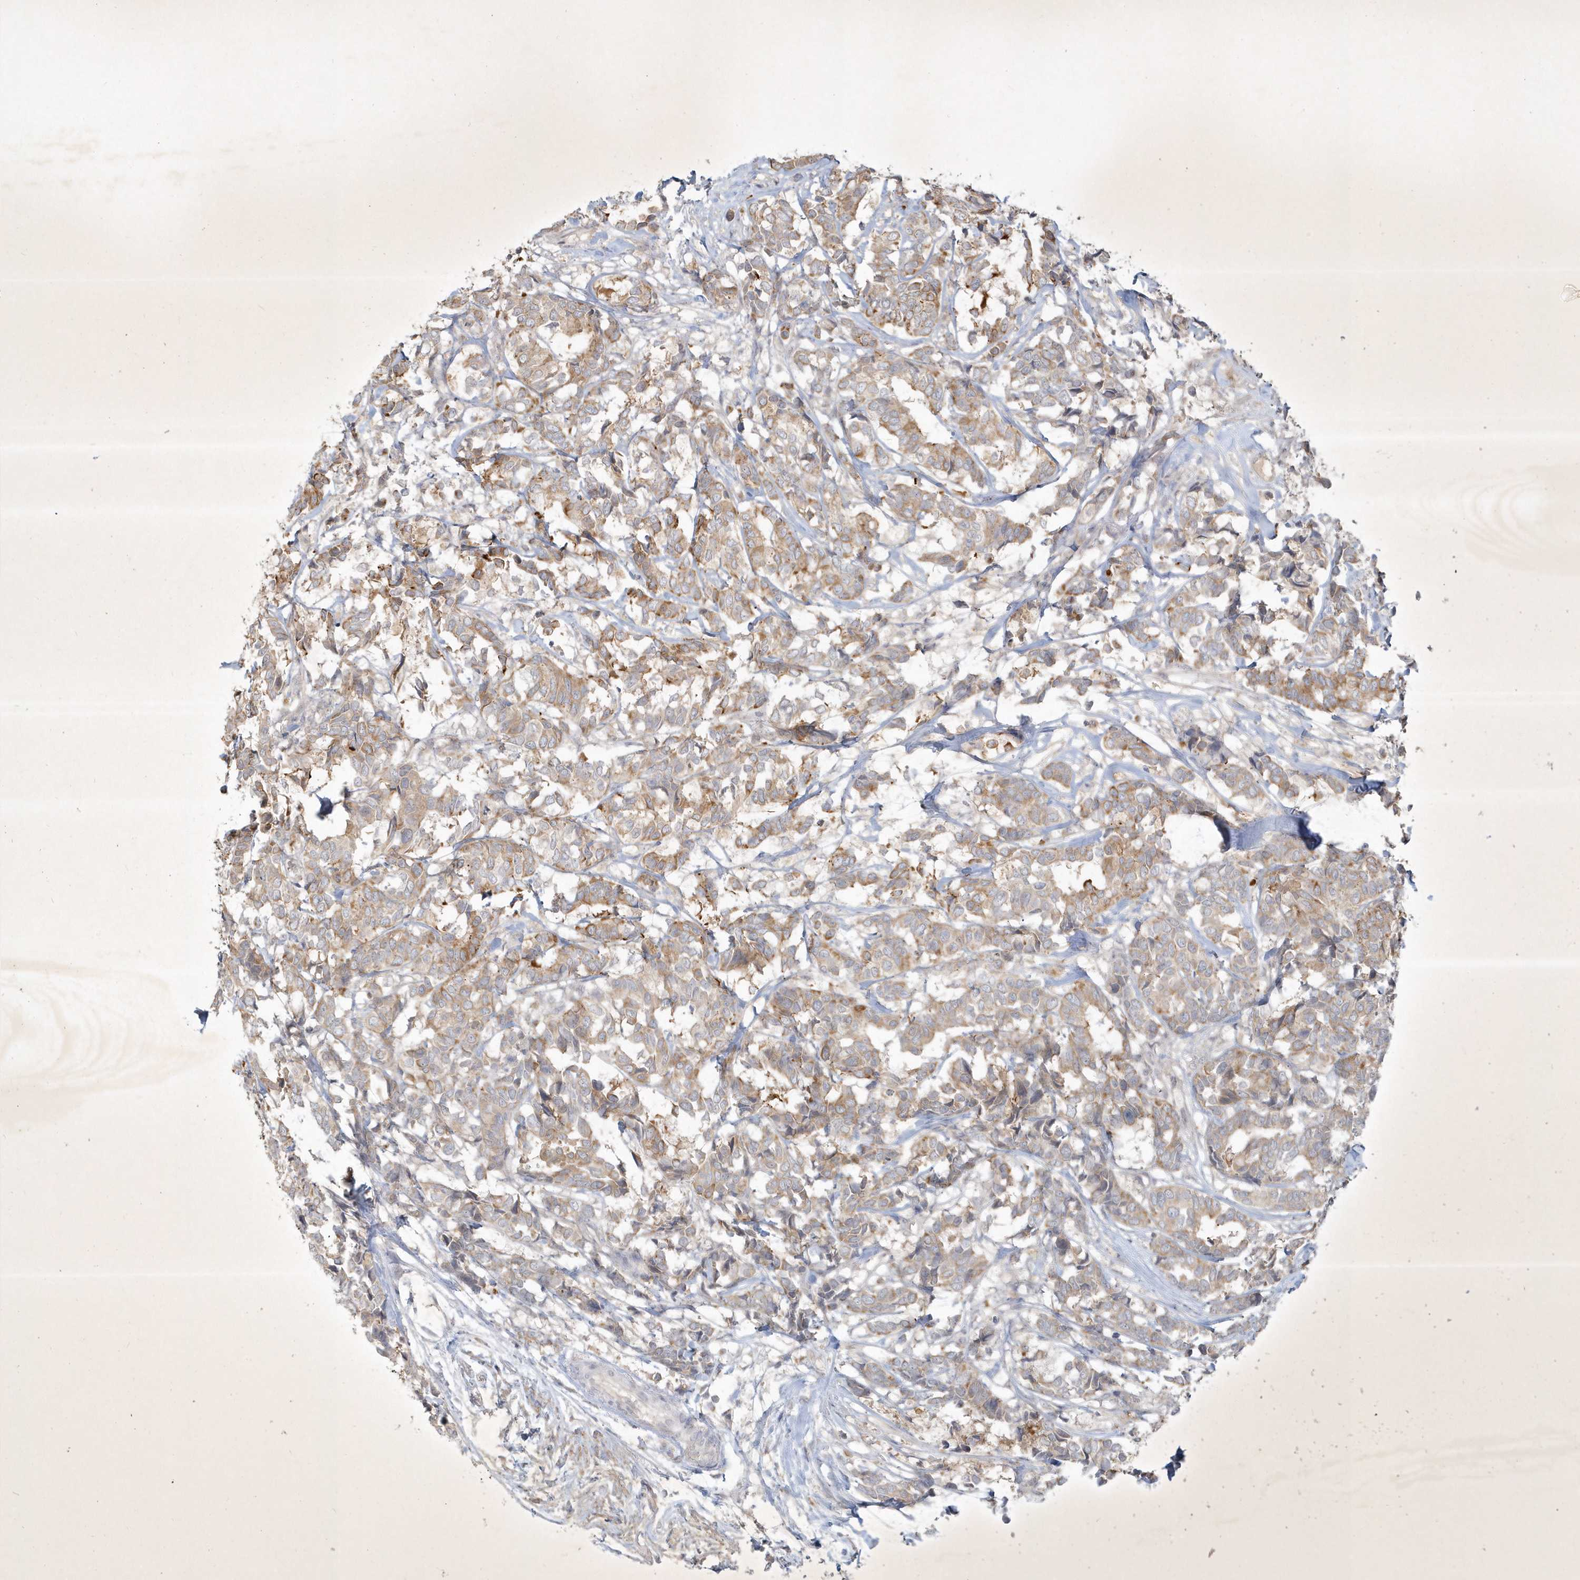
{"staining": {"intensity": "moderate", "quantity": ">75%", "location": "cytoplasmic/membranous"}, "tissue": "breast cancer", "cell_type": "Tumor cells", "image_type": "cancer", "snomed": [{"axis": "morphology", "description": "Duct carcinoma"}, {"axis": "topography", "description": "Breast"}], "caption": "Protein analysis of breast cancer tissue displays moderate cytoplasmic/membranous staining in about >75% of tumor cells.", "gene": "BOD1", "patient": {"sex": "female", "age": 87}}